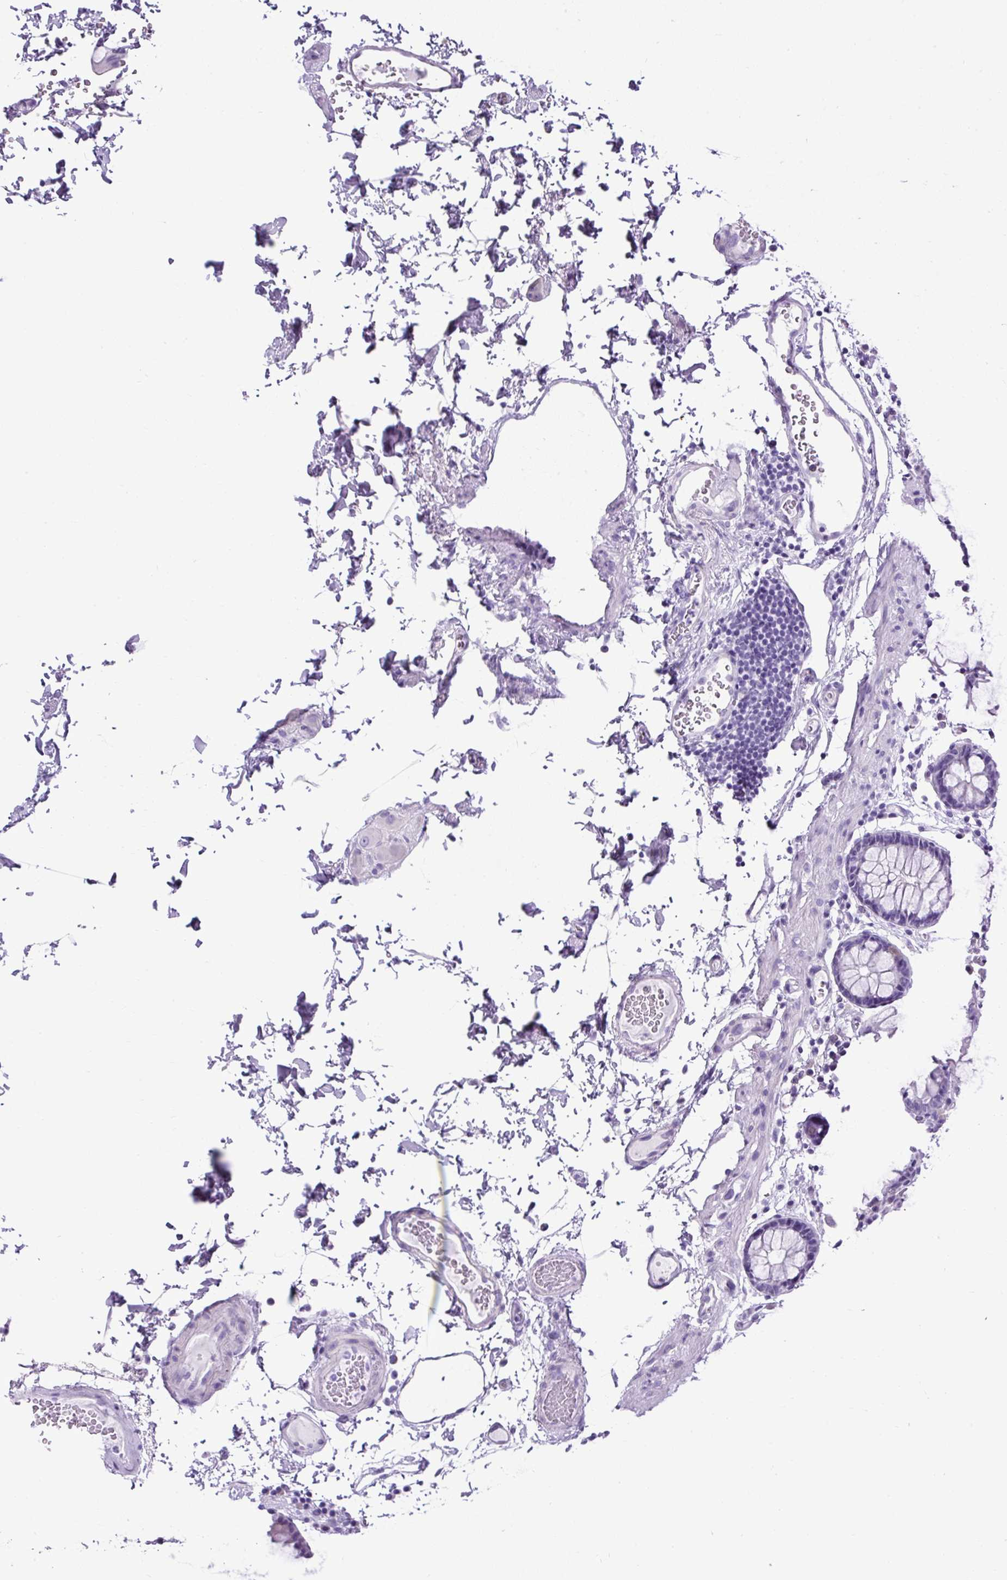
{"staining": {"intensity": "negative", "quantity": "none", "location": "none"}, "tissue": "colon", "cell_type": "Endothelial cells", "image_type": "normal", "snomed": [{"axis": "morphology", "description": "Normal tissue, NOS"}, {"axis": "topography", "description": "Colon"}, {"axis": "topography", "description": "Peripheral nerve tissue"}], "caption": "Immunohistochemistry of unremarkable human colon exhibits no staining in endothelial cells. Brightfield microscopy of IHC stained with DAB (3,3'-diaminobenzidine) (brown) and hematoxylin (blue), captured at high magnification.", "gene": "UPP1", "patient": {"sex": "male", "age": 84}}